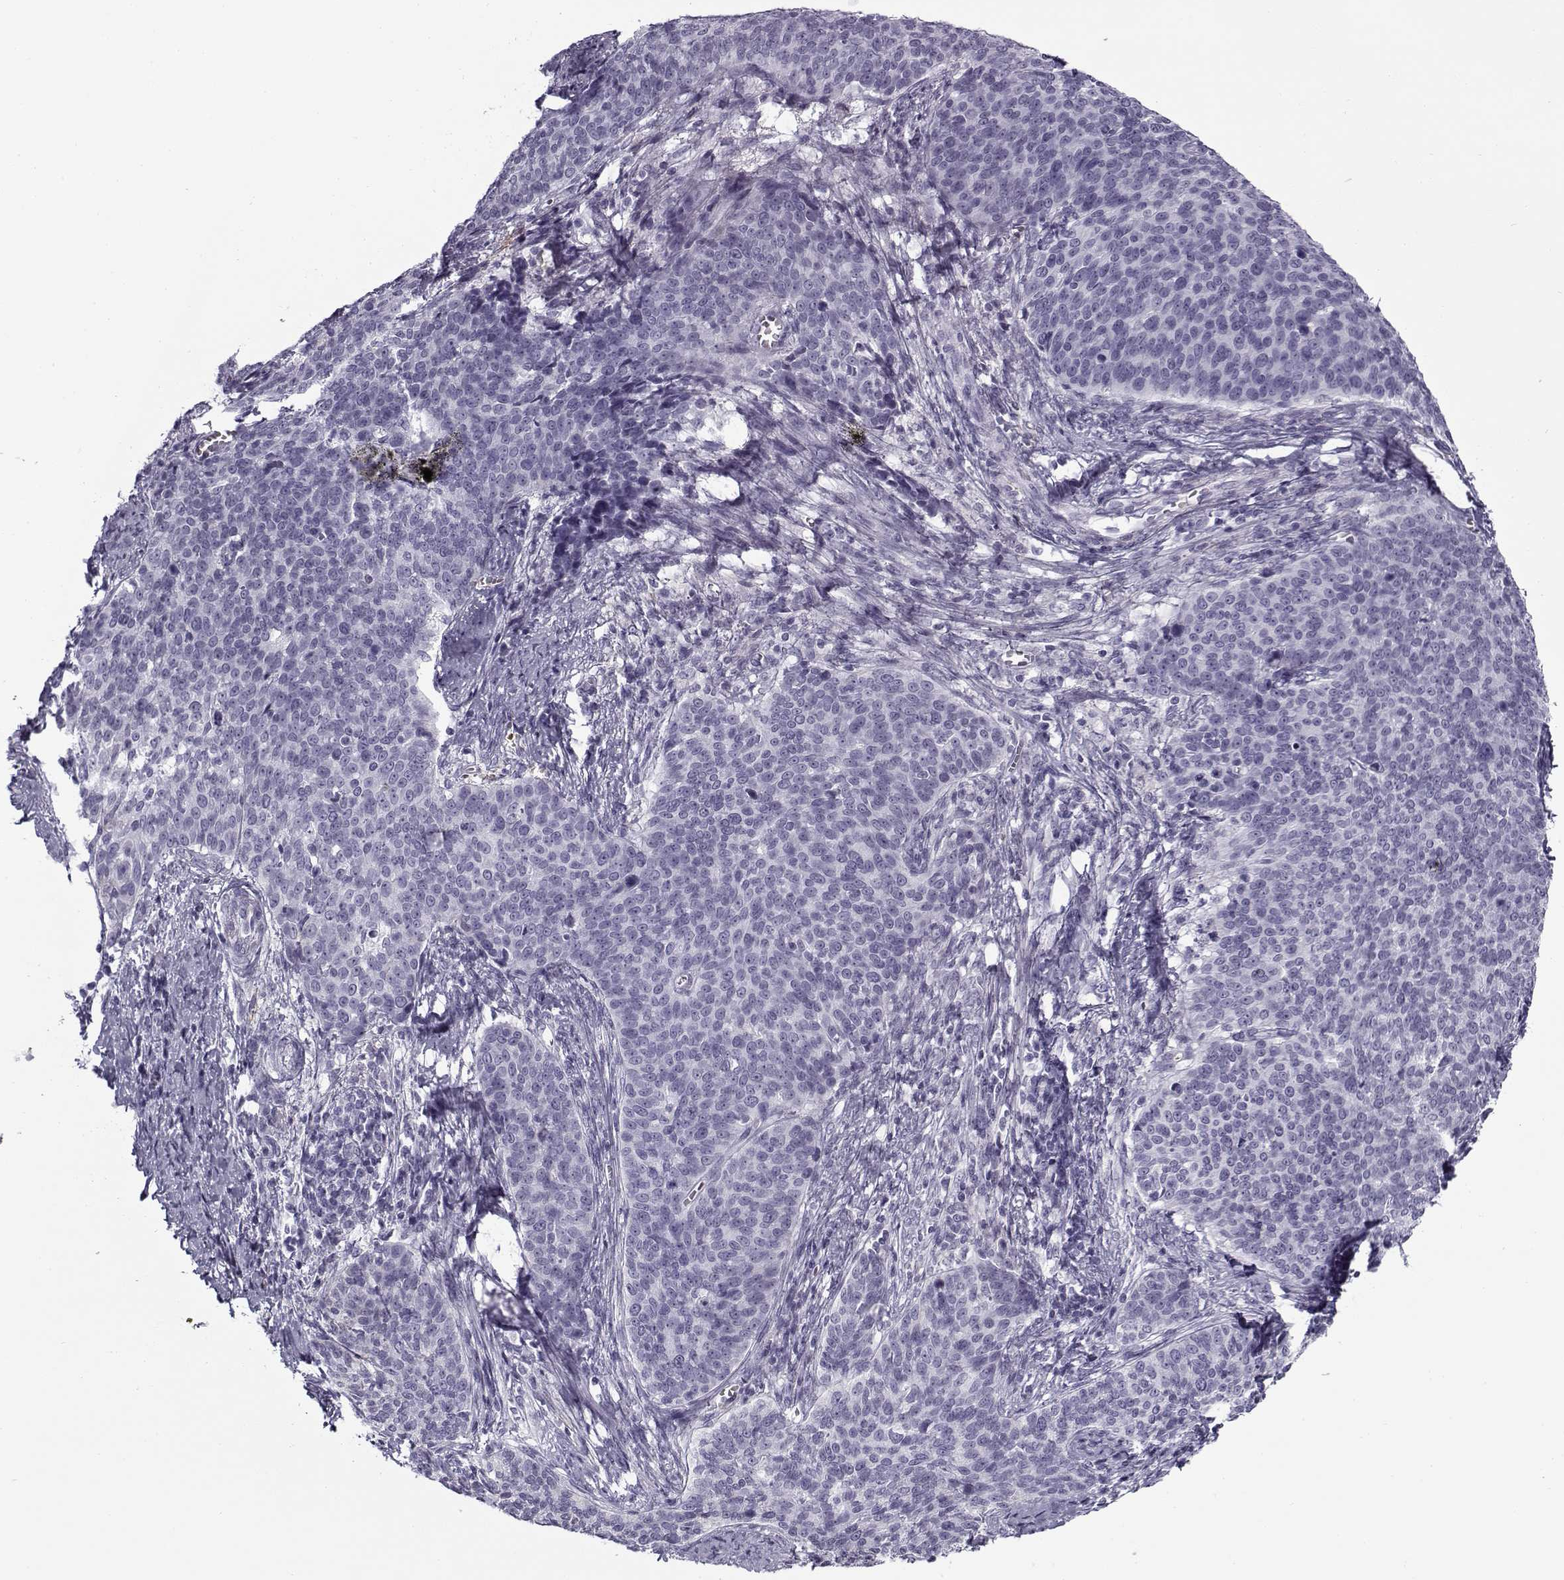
{"staining": {"intensity": "negative", "quantity": "none", "location": "none"}, "tissue": "cervical cancer", "cell_type": "Tumor cells", "image_type": "cancer", "snomed": [{"axis": "morphology", "description": "Squamous cell carcinoma, NOS"}, {"axis": "topography", "description": "Cervix"}], "caption": "Immunohistochemistry (IHC) photomicrograph of neoplastic tissue: cervical squamous cell carcinoma stained with DAB shows no significant protein expression in tumor cells.", "gene": "SNCA", "patient": {"sex": "female", "age": 39}}